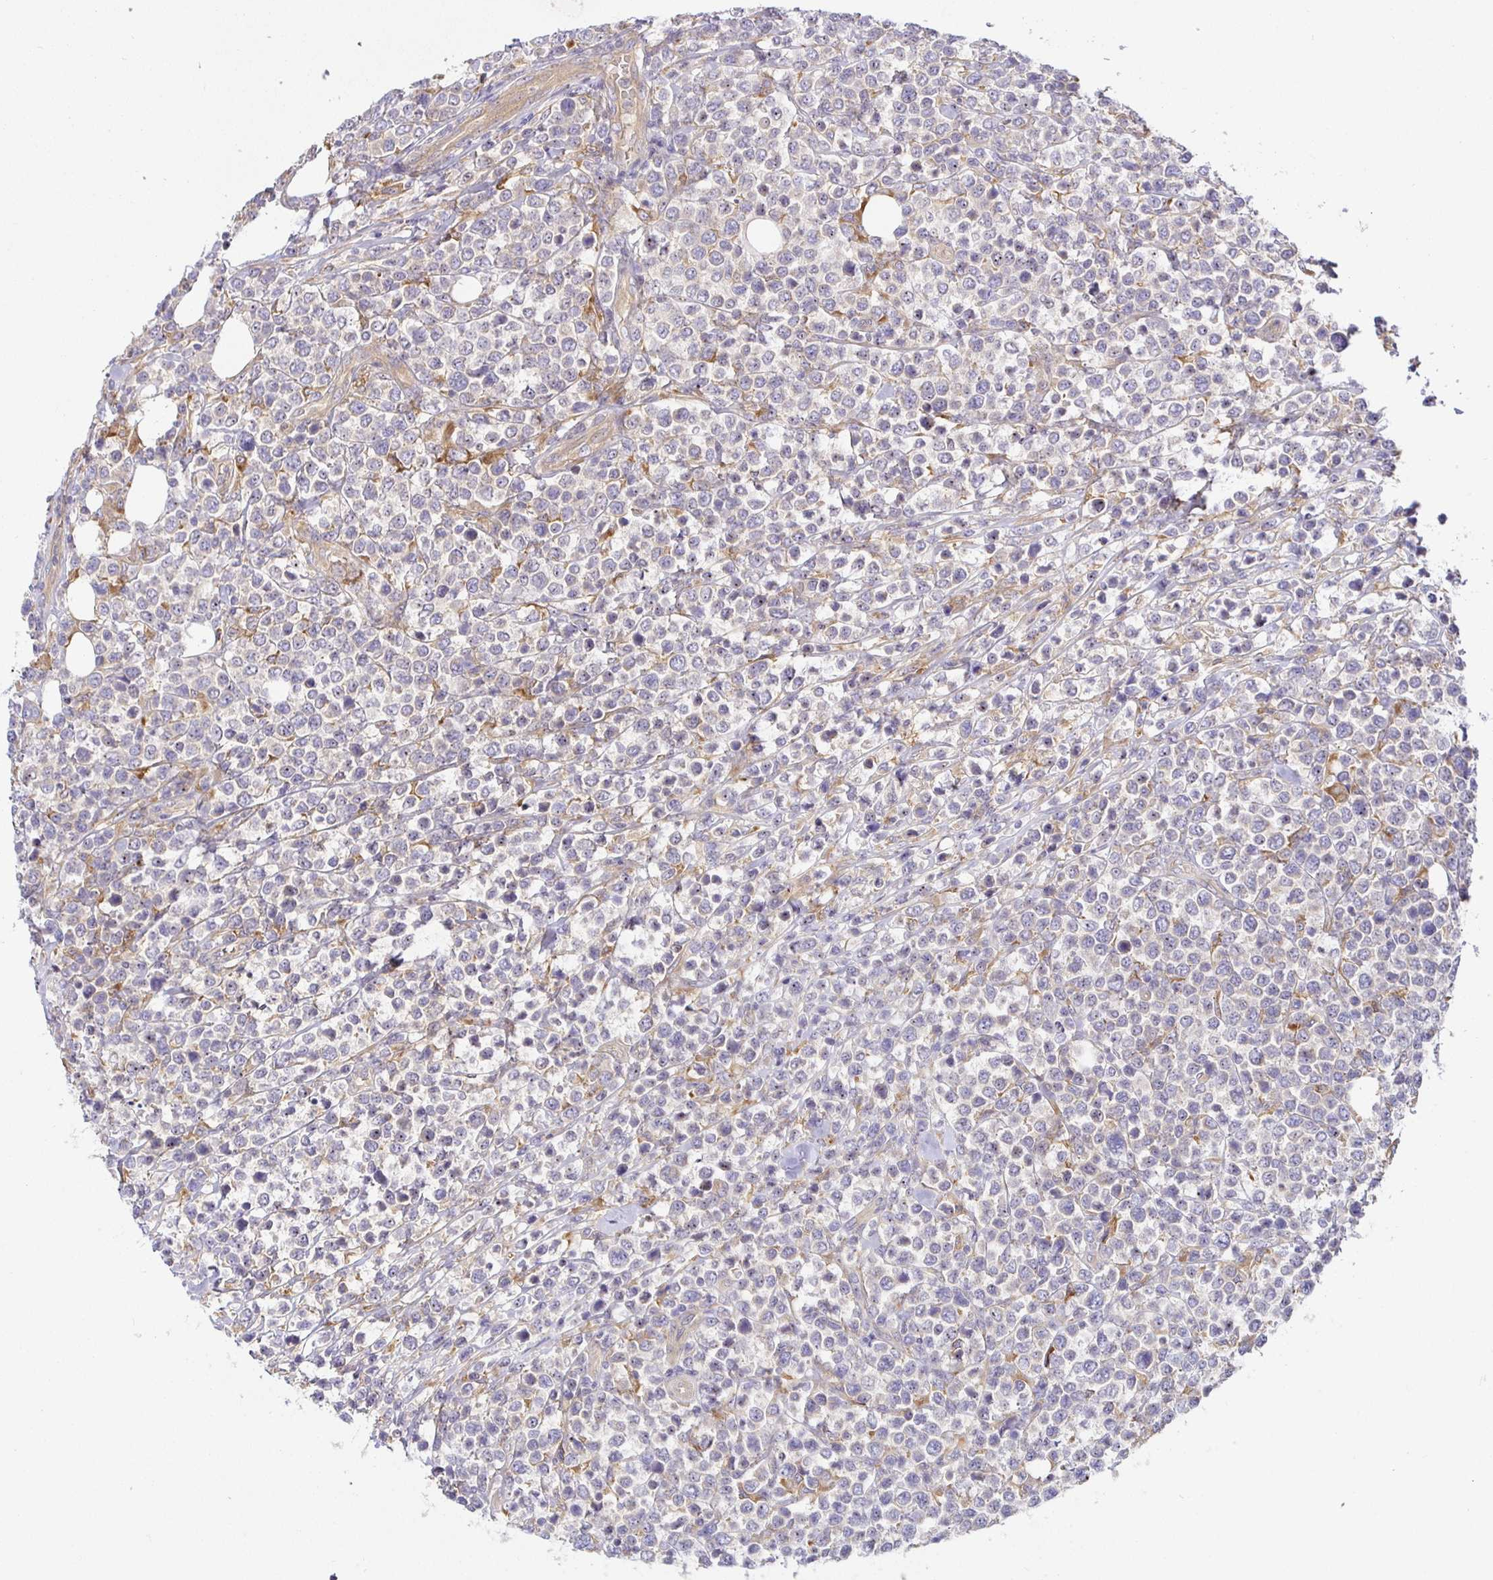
{"staining": {"intensity": "negative", "quantity": "none", "location": "none"}, "tissue": "lymphoma", "cell_type": "Tumor cells", "image_type": "cancer", "snomed": [{"axis": "morphology", "description": "Malignant lymphoma, non-Hodgkin's type, High grade"}, {"axis": "topography", "description": "Soft tissue"}], "caption": "DAB immunohistochemical staining of malignant lymphoma, non-Hodgkin's type (high-grade) displays no significant positivity in tumor cells. (DAB (3,3'-diaminobenzidine) immunohistochemistry, high magnification).", "gene": "SNX8", "patient": {"sex": "female", "age": 56}}